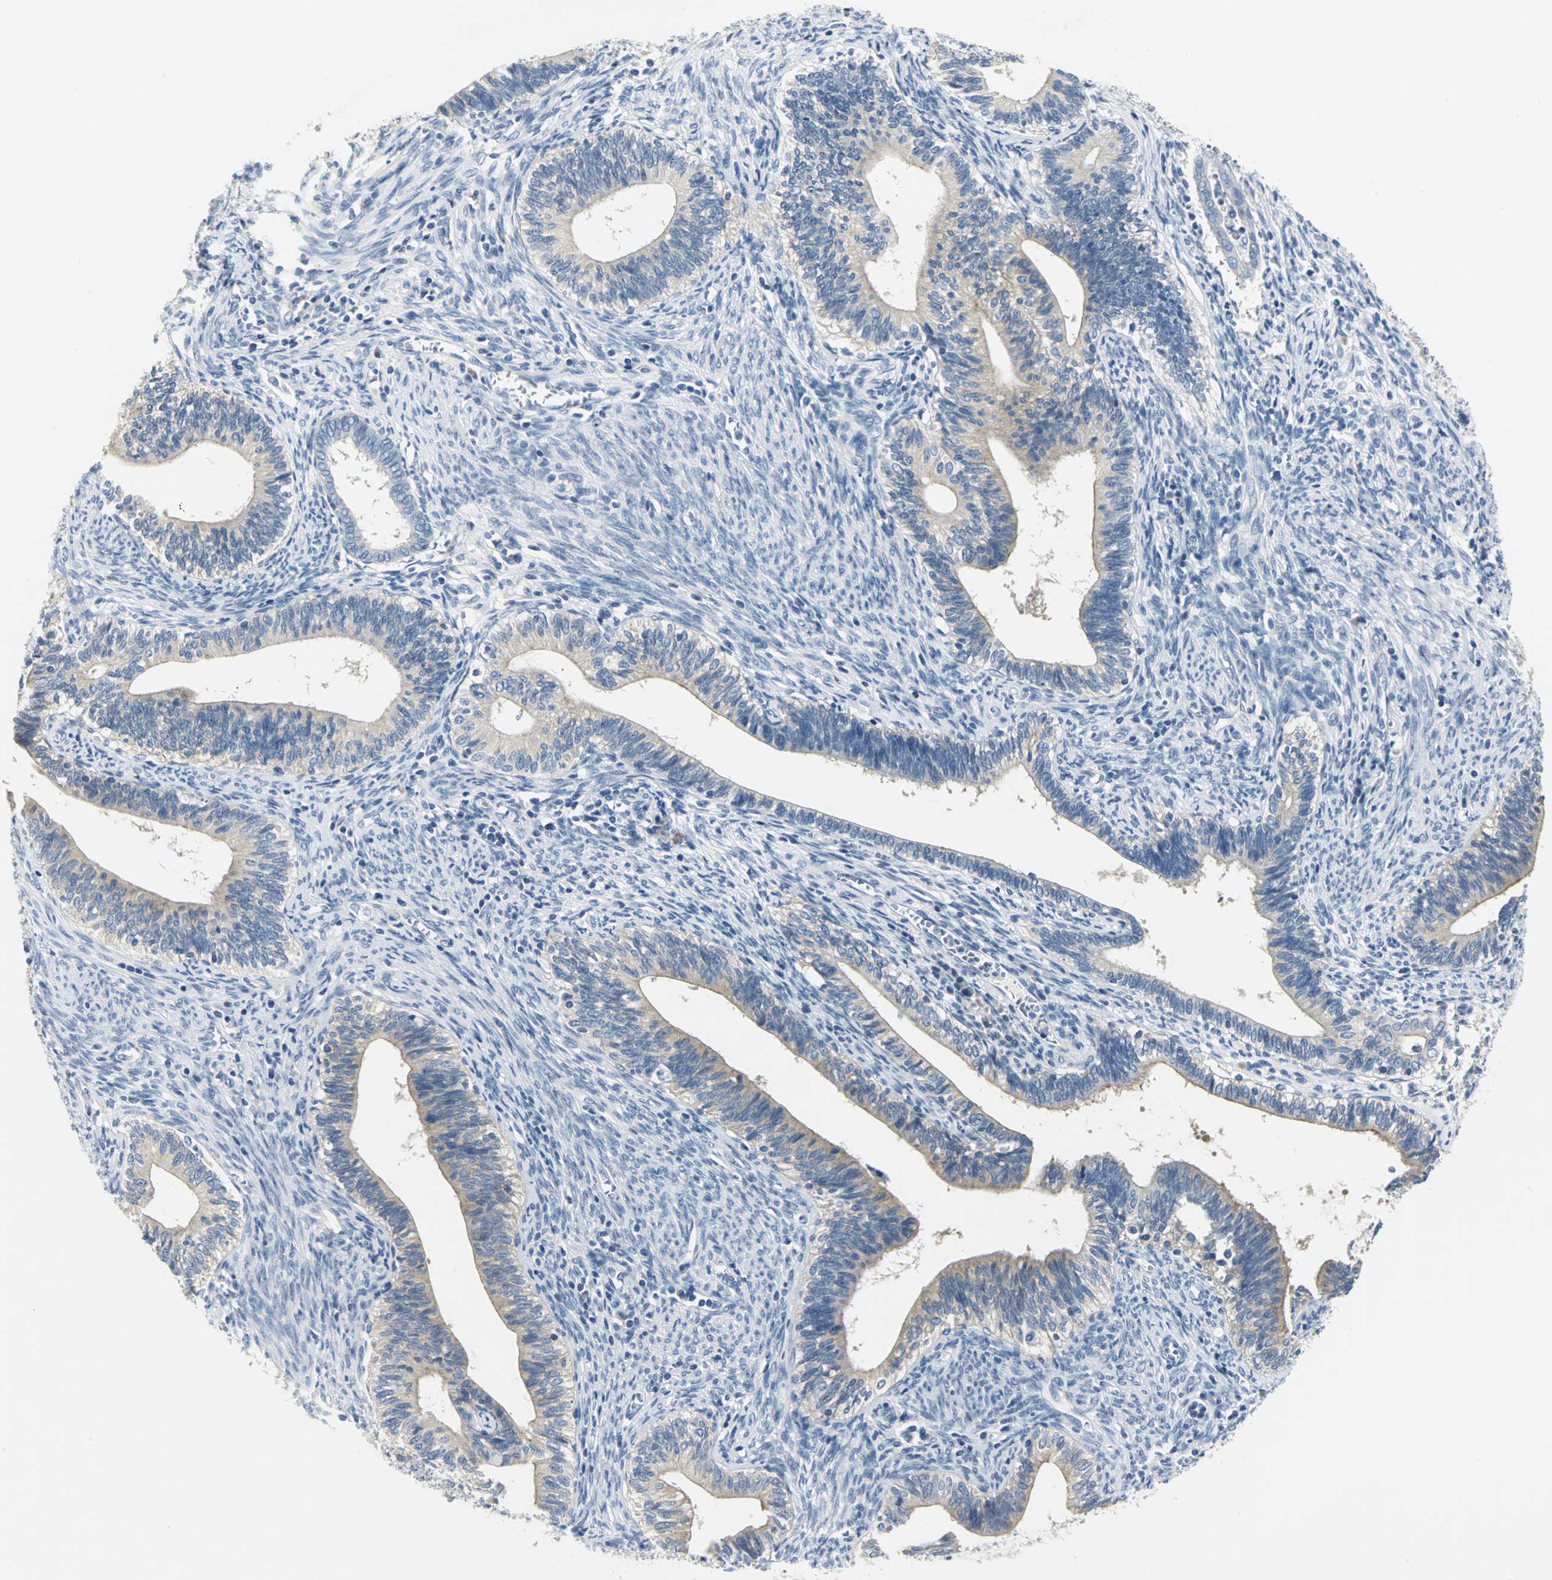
{"staining": {"intensity": "weak", "quantity": "25%-75%", "location": "cytoplasmic/membranous"}, "tissue": "cervical cancer", "cell_type": "Tumor cells", "image_type": "cancer", "snomed": [{"axis": "morphology", "description": "Adenocarcinoma, NOS"}, {"axis": "topography", "description": "Cervix"}], "caption": "Cervical adenocarcinoma stained with DAB (3,3'-diaminobenzidine) immunohistochemistry (IHC) shows low levels of weak cytoplasmic/membranous expression in about 25%-75% of tumor cells.", "gene": "RIPOR1", "patient": {"sex": "female", "age": 44}}